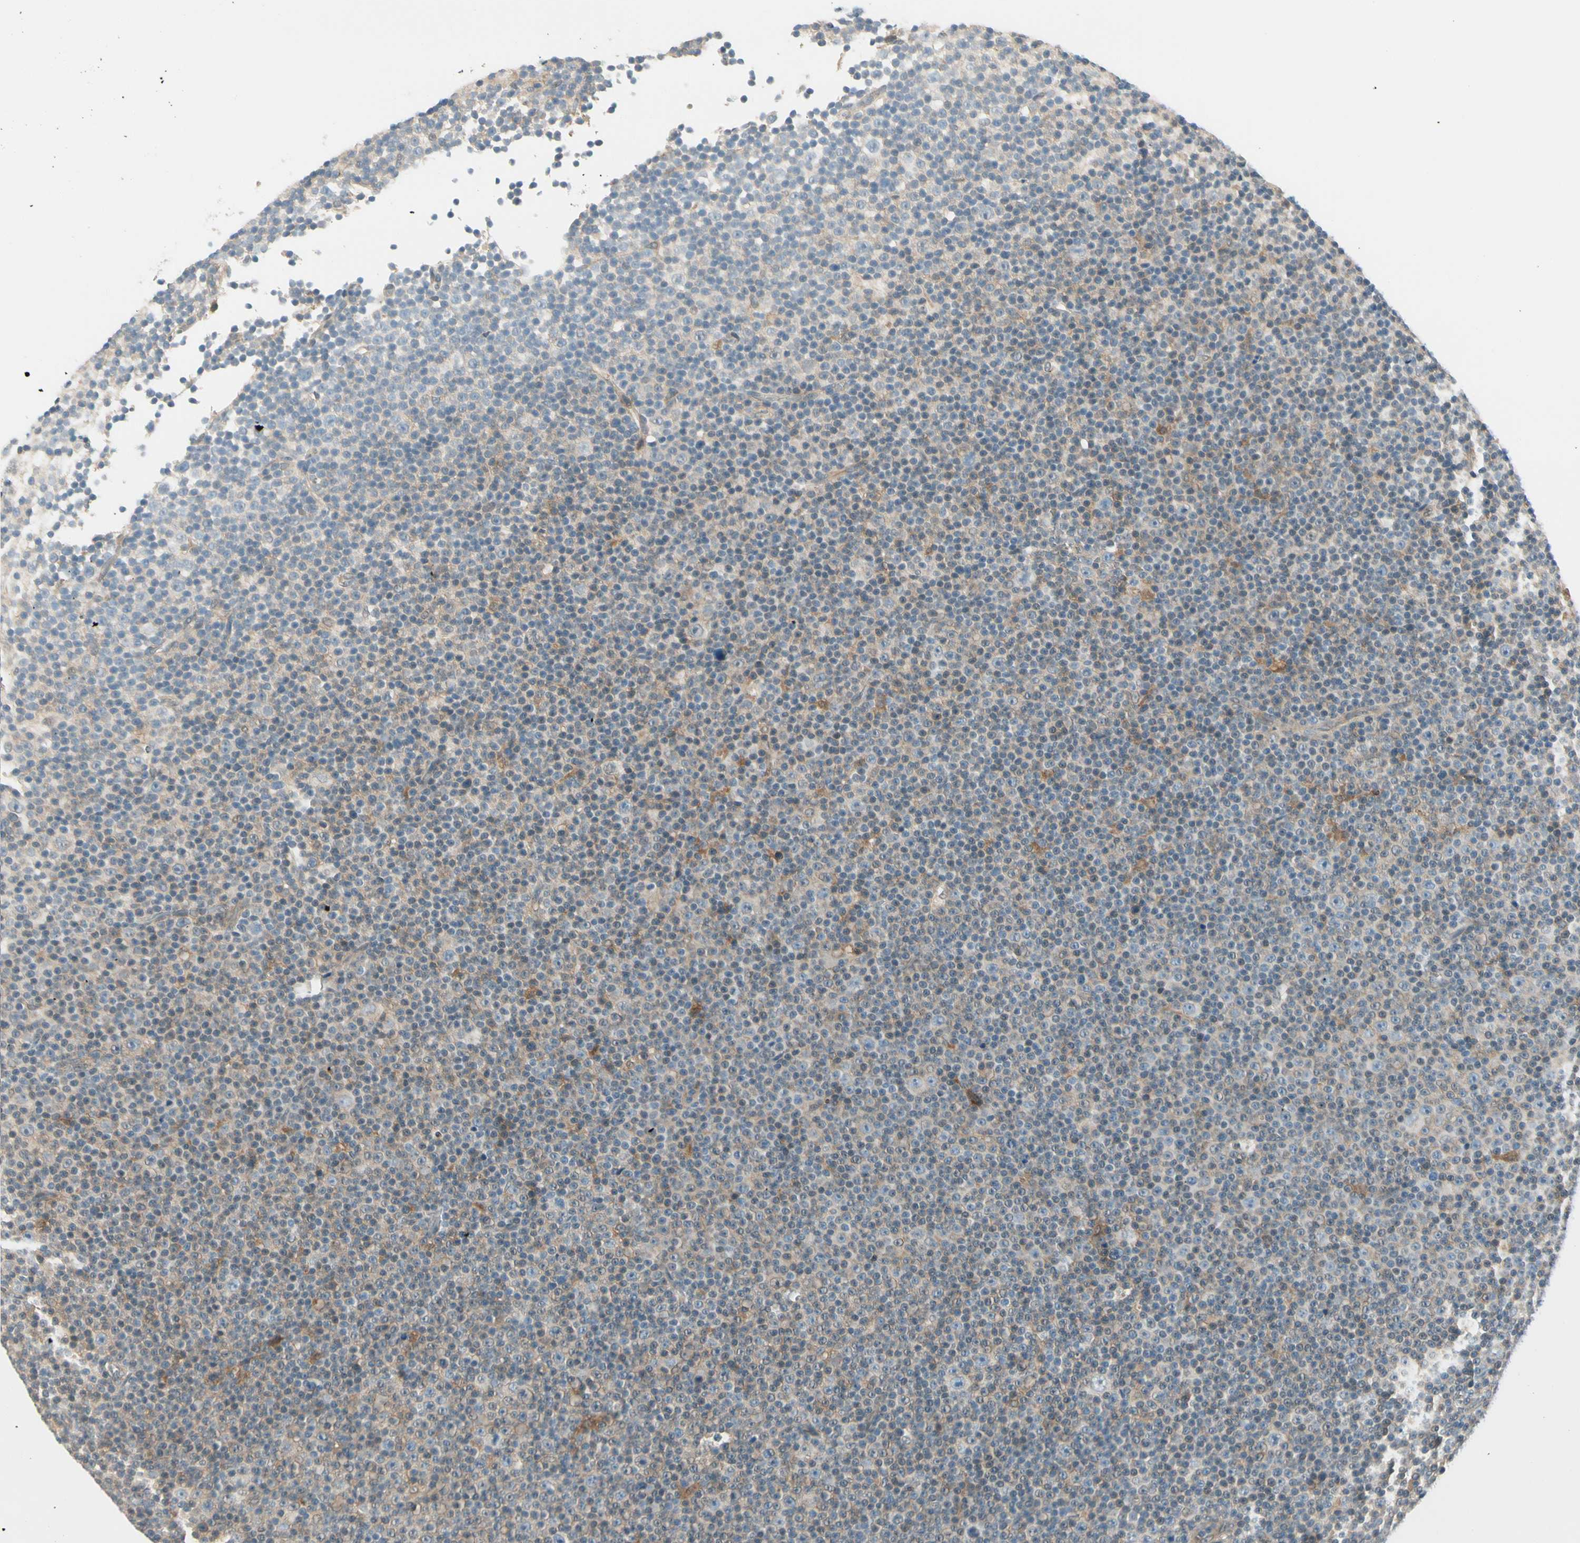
{"staining": {"intensity": "moderate", "quantity": "<25%", "location": "cytoplasmic/membranous"}, "tissue": "lymphoma", "cell_type": "Tumor cells", "image_type": "cancer", "snomed": [{"axis": "morphology", "description": "Malignant lymphoma, non-Hodgkin's type, Low grade"}, {"axis": "topography", "description": "Lymph node"}], "caption": "High-power microscopy captured an immunohistochemistry photomicrograph of low-grade malignant lymphoma, non-Hodgkin's type, revealing moderate cytoplasmic/membranous expression in approximately <25% of tumor cells. The staining was performed using DAB, with brown indicating positive protein expression. Nuclei are stained blue with hematoxylin.", "gene": "EPHB3", "patient": {"sex": "female", "age": 67}}